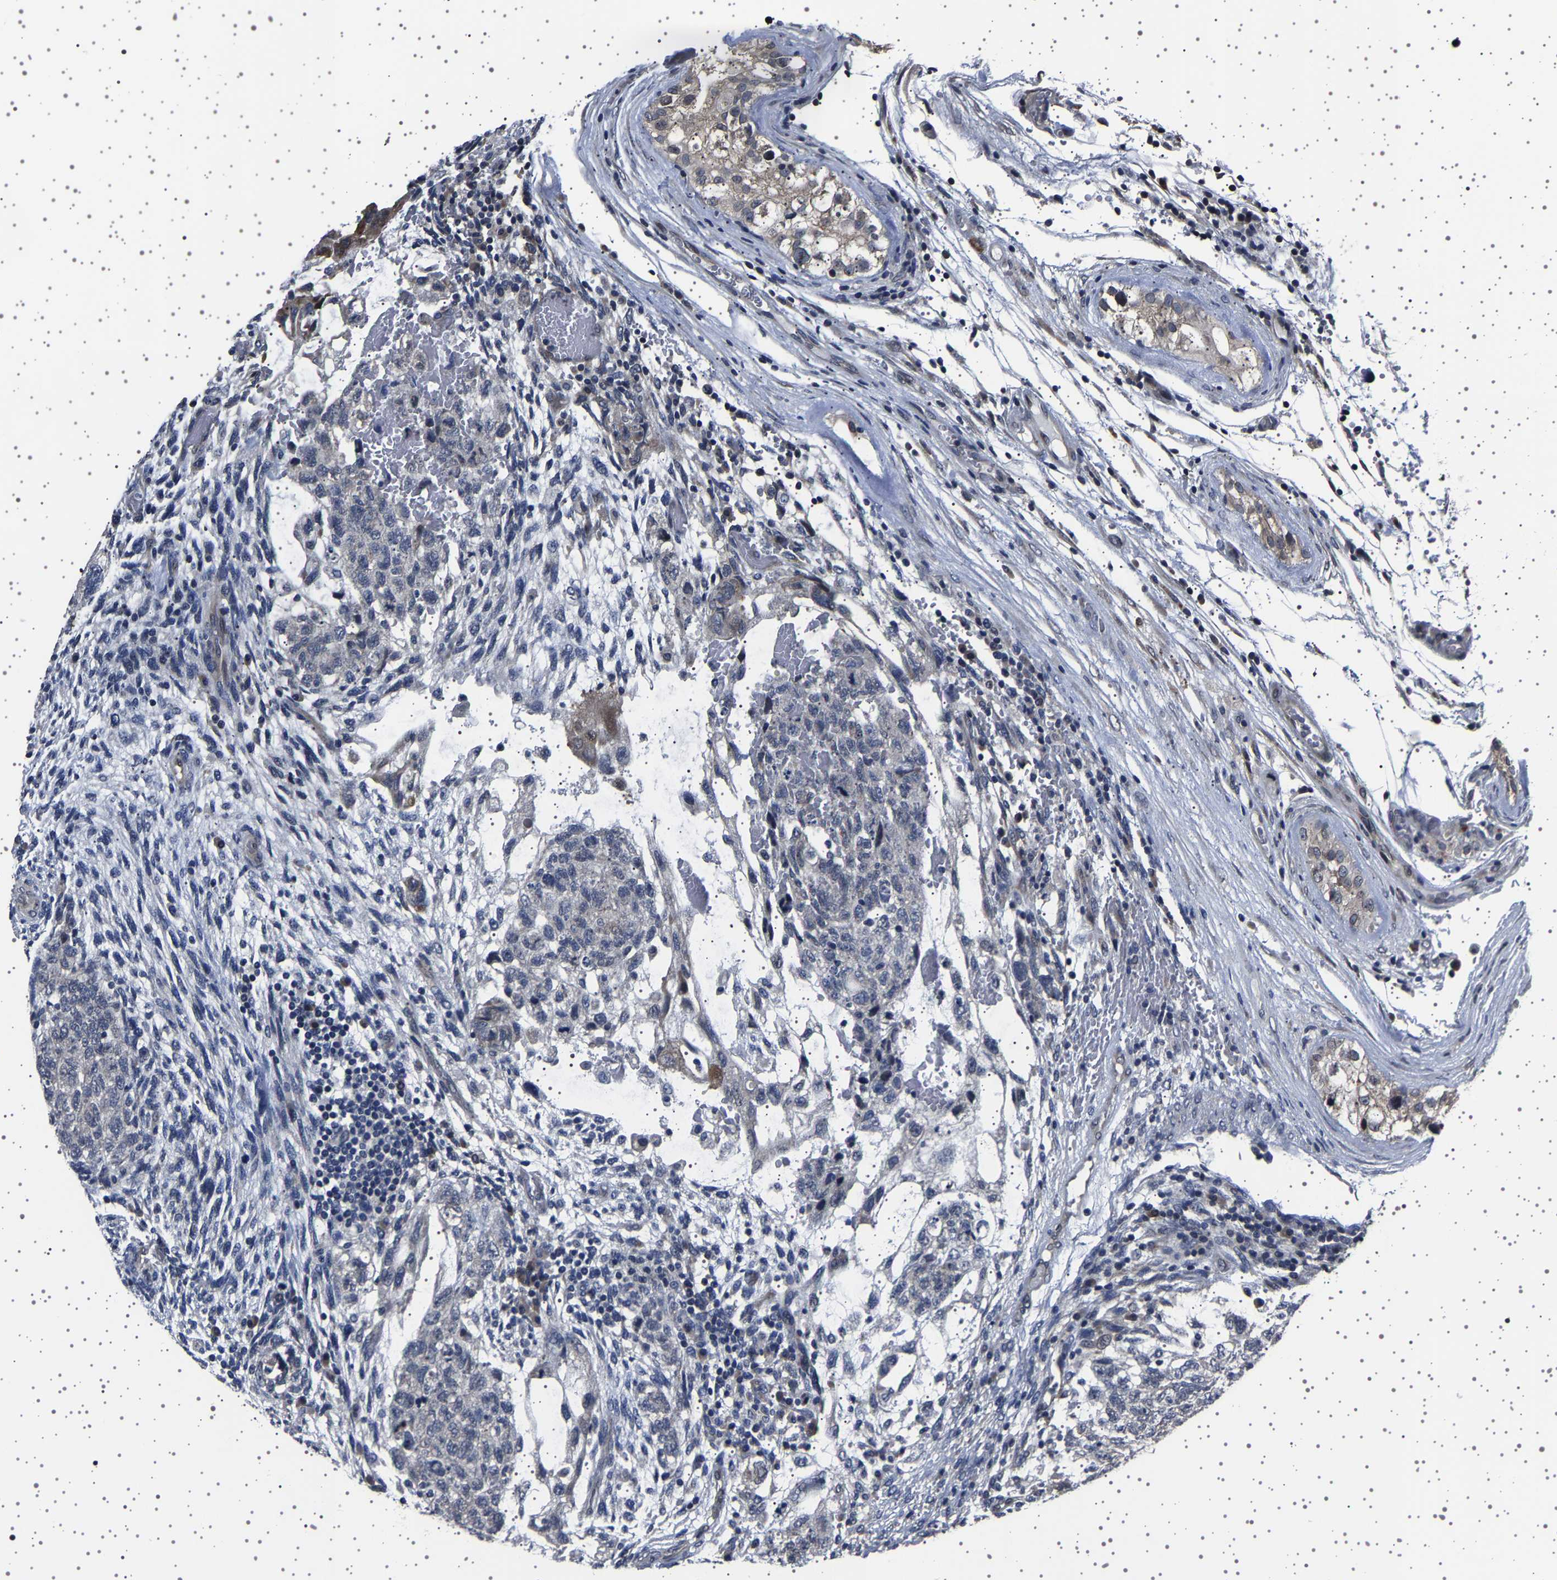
{"staining": {"intensity": "negative", "quantity": "none", "location": "none"}, "tissue": "testis cancer", "cell_type": "Tumor cells", "image_type": "cancer", "snomed": [{"axis": "morphology", "description": "Normal tissue, NOS"}, {"axis": "morphology", "description": "Carcinoma, Embryonal, NOS"}, {"axis": "topography", "description": "Testis"}], "caption": "The image displays no staining of tumor cells in testis cancer (embryonal carcinoma).", "gene": "IL10RB", "patient": {"sex": "male", "age": 36}}